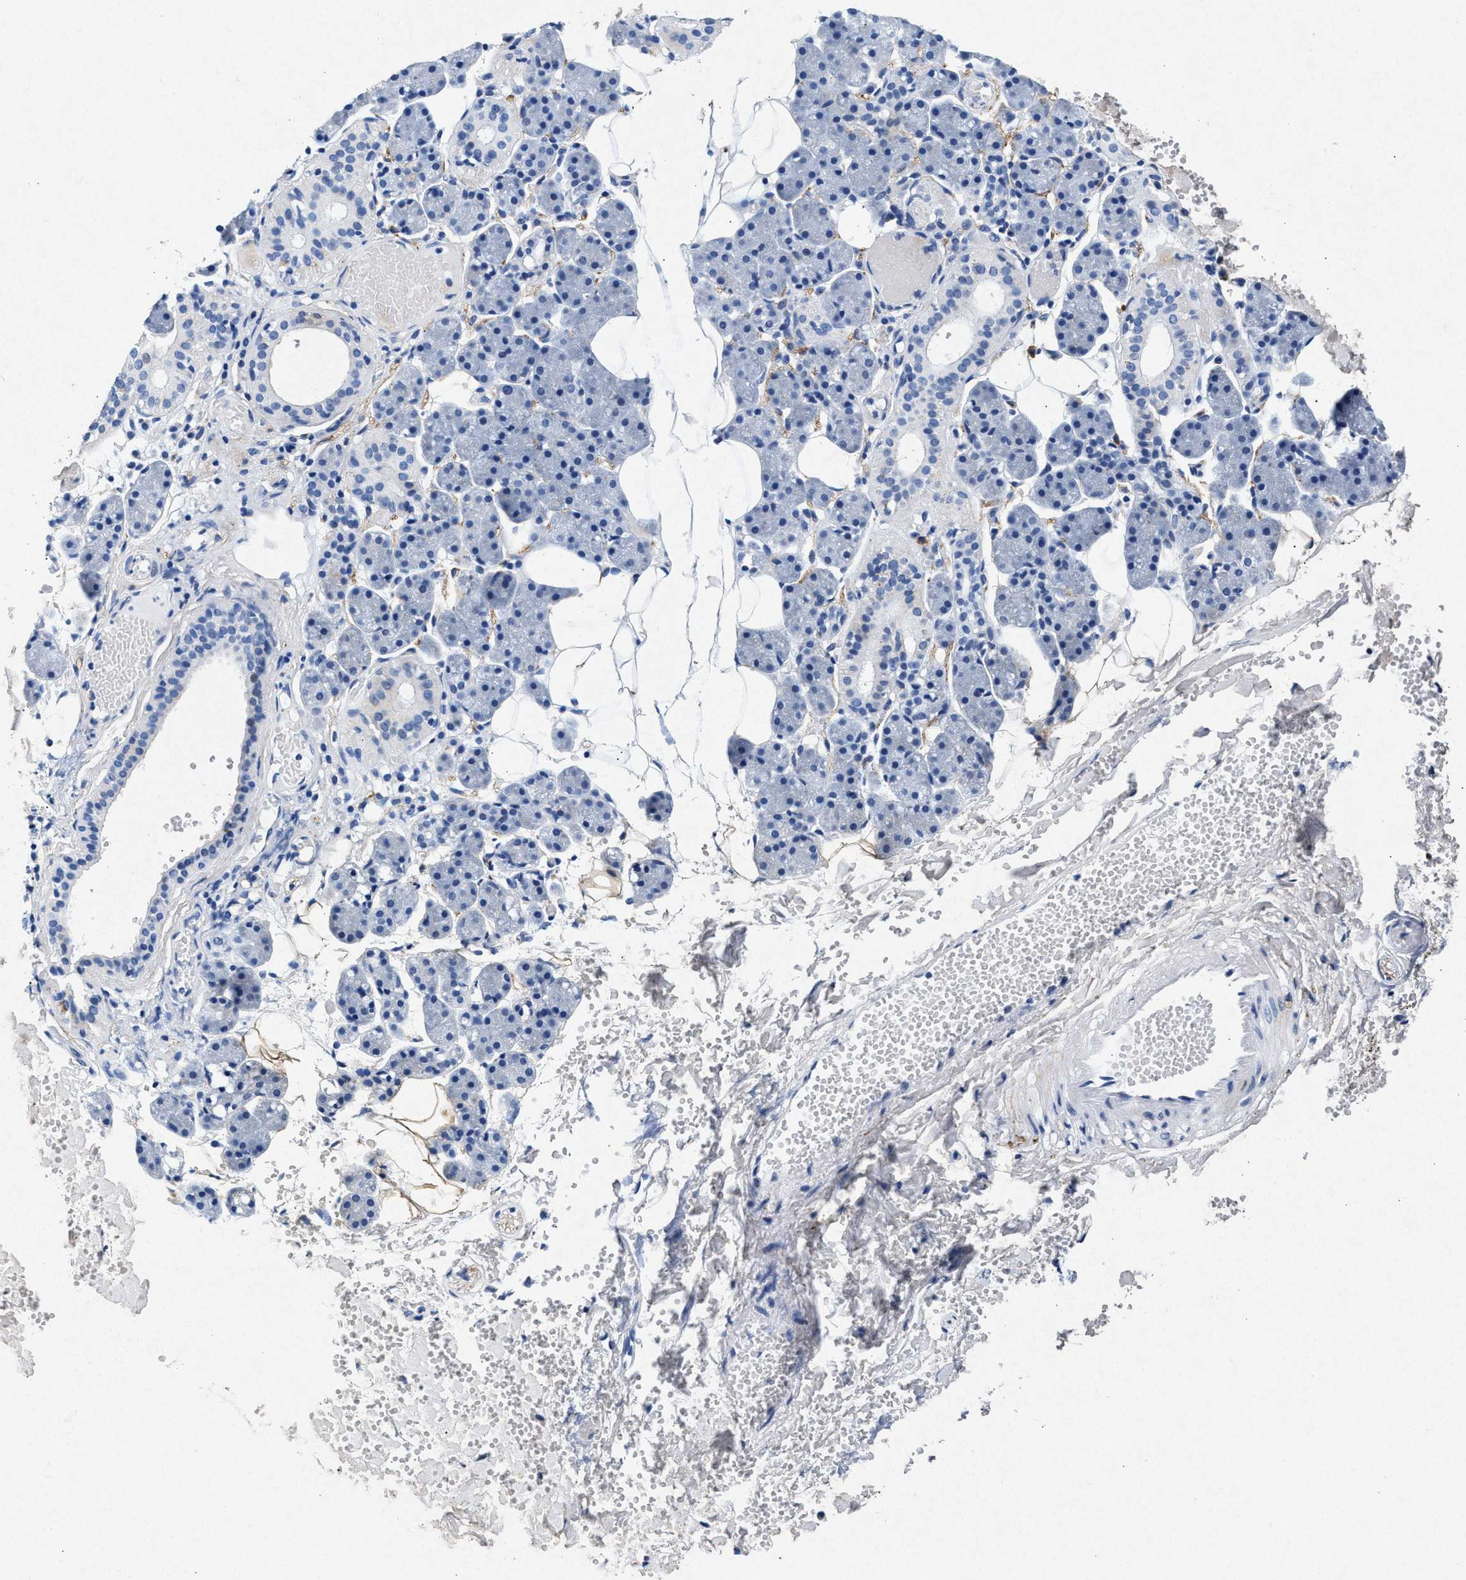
{"staining": {"intensity": "moderate", "quantity": "<25%", "location": "cytoplasmic/membranous"}, "tissue": "salivary gland", "cell_type": "Glandular cells", "image_type": "normal", "snomed": [{"axis": "morphology", "description": "Normal tissue, NOS"}, {"axis": "topography", "description": "Salivary gland"}], "caption": "This histopathology image exhibits unremarkable salivary gland stained with immunohistochemistry (IHC) to label a protein in brown. The cytoplasmic/membranous of glandular cells show moderate positivity for the protein. Nuclei are counter-stained blue.", "gene": "MAP6", "patient": {"sex": "female", "age": 33}}